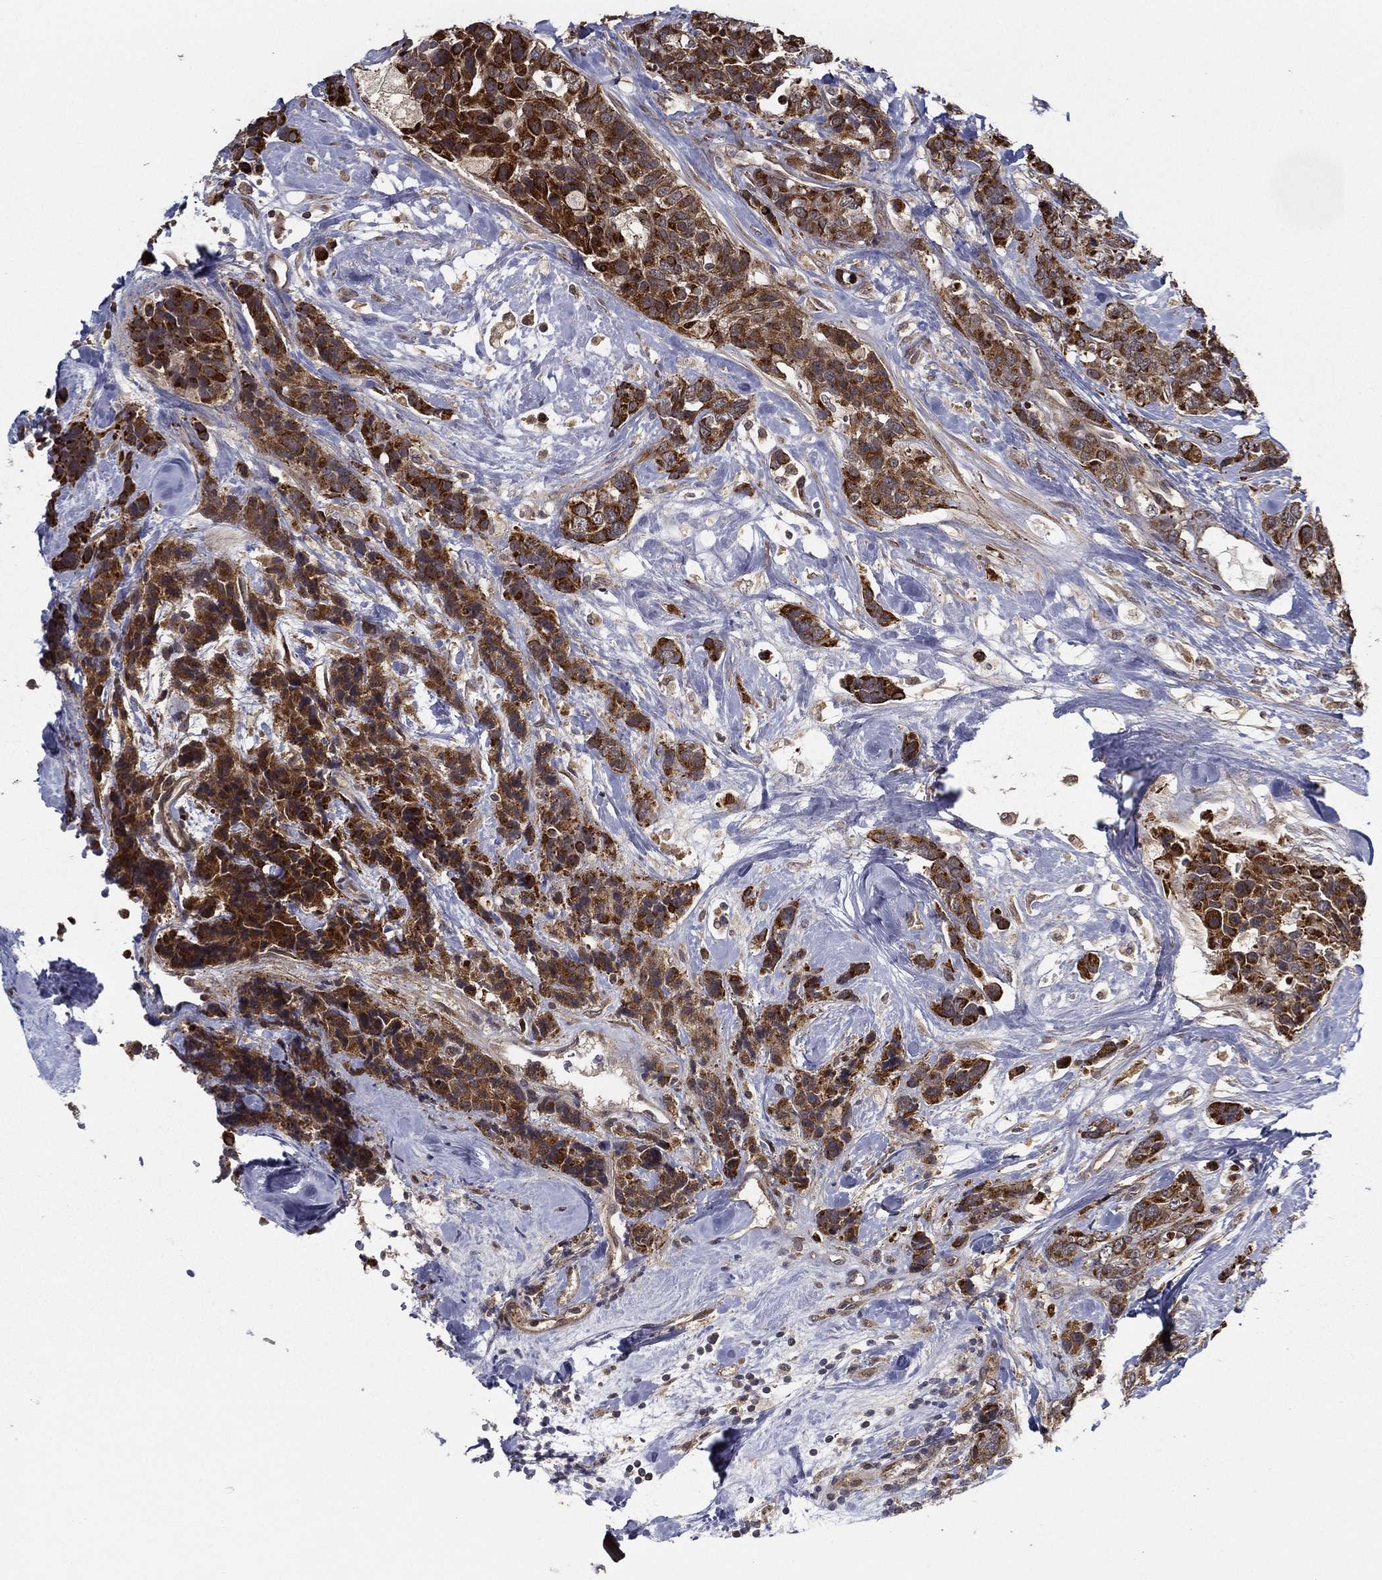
{"staining": {"intensity": "strong", "quantity": ">75%", "location": "cytoplasmic/membranous"}, "tissue": "breast cancer", "cell_type": "Tumor cells", "image_type": "cancer", "snomed": [{"axis": "morphology", "description": "Lobular carcinoma"}, {"axis": "topography", "description": "Breast"}], "caption": "High-magnification brightfield microscopy of breast lobular carcinoma stained with DAB (brown) and counterstained with hematoxylin (blue). tumor cells exhibit strong cytoplasmic/membranous staining is appreciated in about>75% of cells.", "gene": "UACA", "patient": {"sex": "female", "age": 59}}